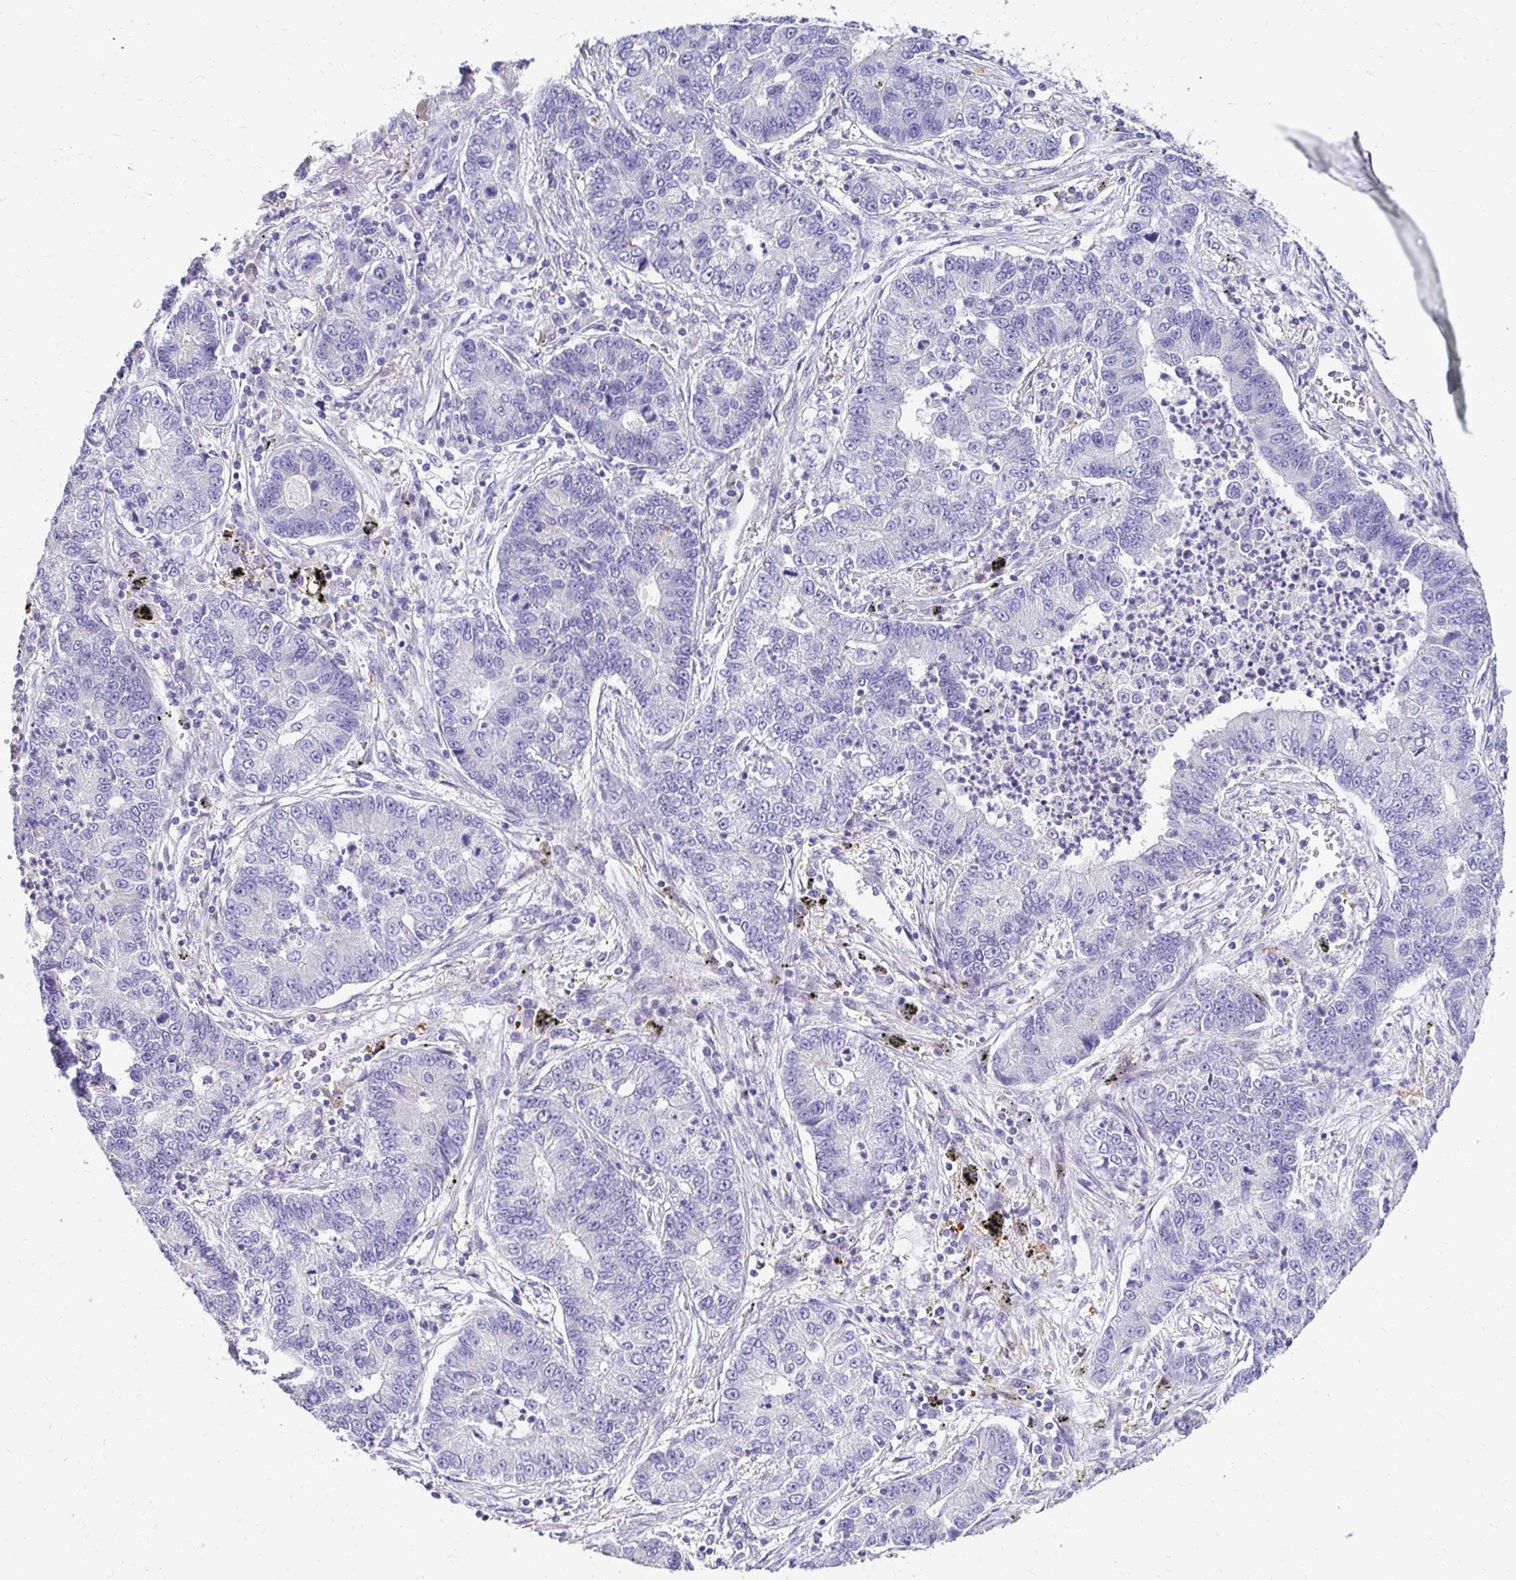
{"staining": {"intensity": "negative", "quantity": "none", "location": "none"}, "tissue": "lung cancer", "cell_type": "Tumor cells", "image_type": "cancer", "snomed": [{"axis": "morphology", "description": "Adenocarcinoma, NOS"}, {"axis": "topography", "description": "Lung"}], "caption": "Protein analysis of lung adenocarcinoma demonstrates no significant expression in tumor cells.", "gene": "AKAP6", "patient": {"sex": "female", "age": 57}}